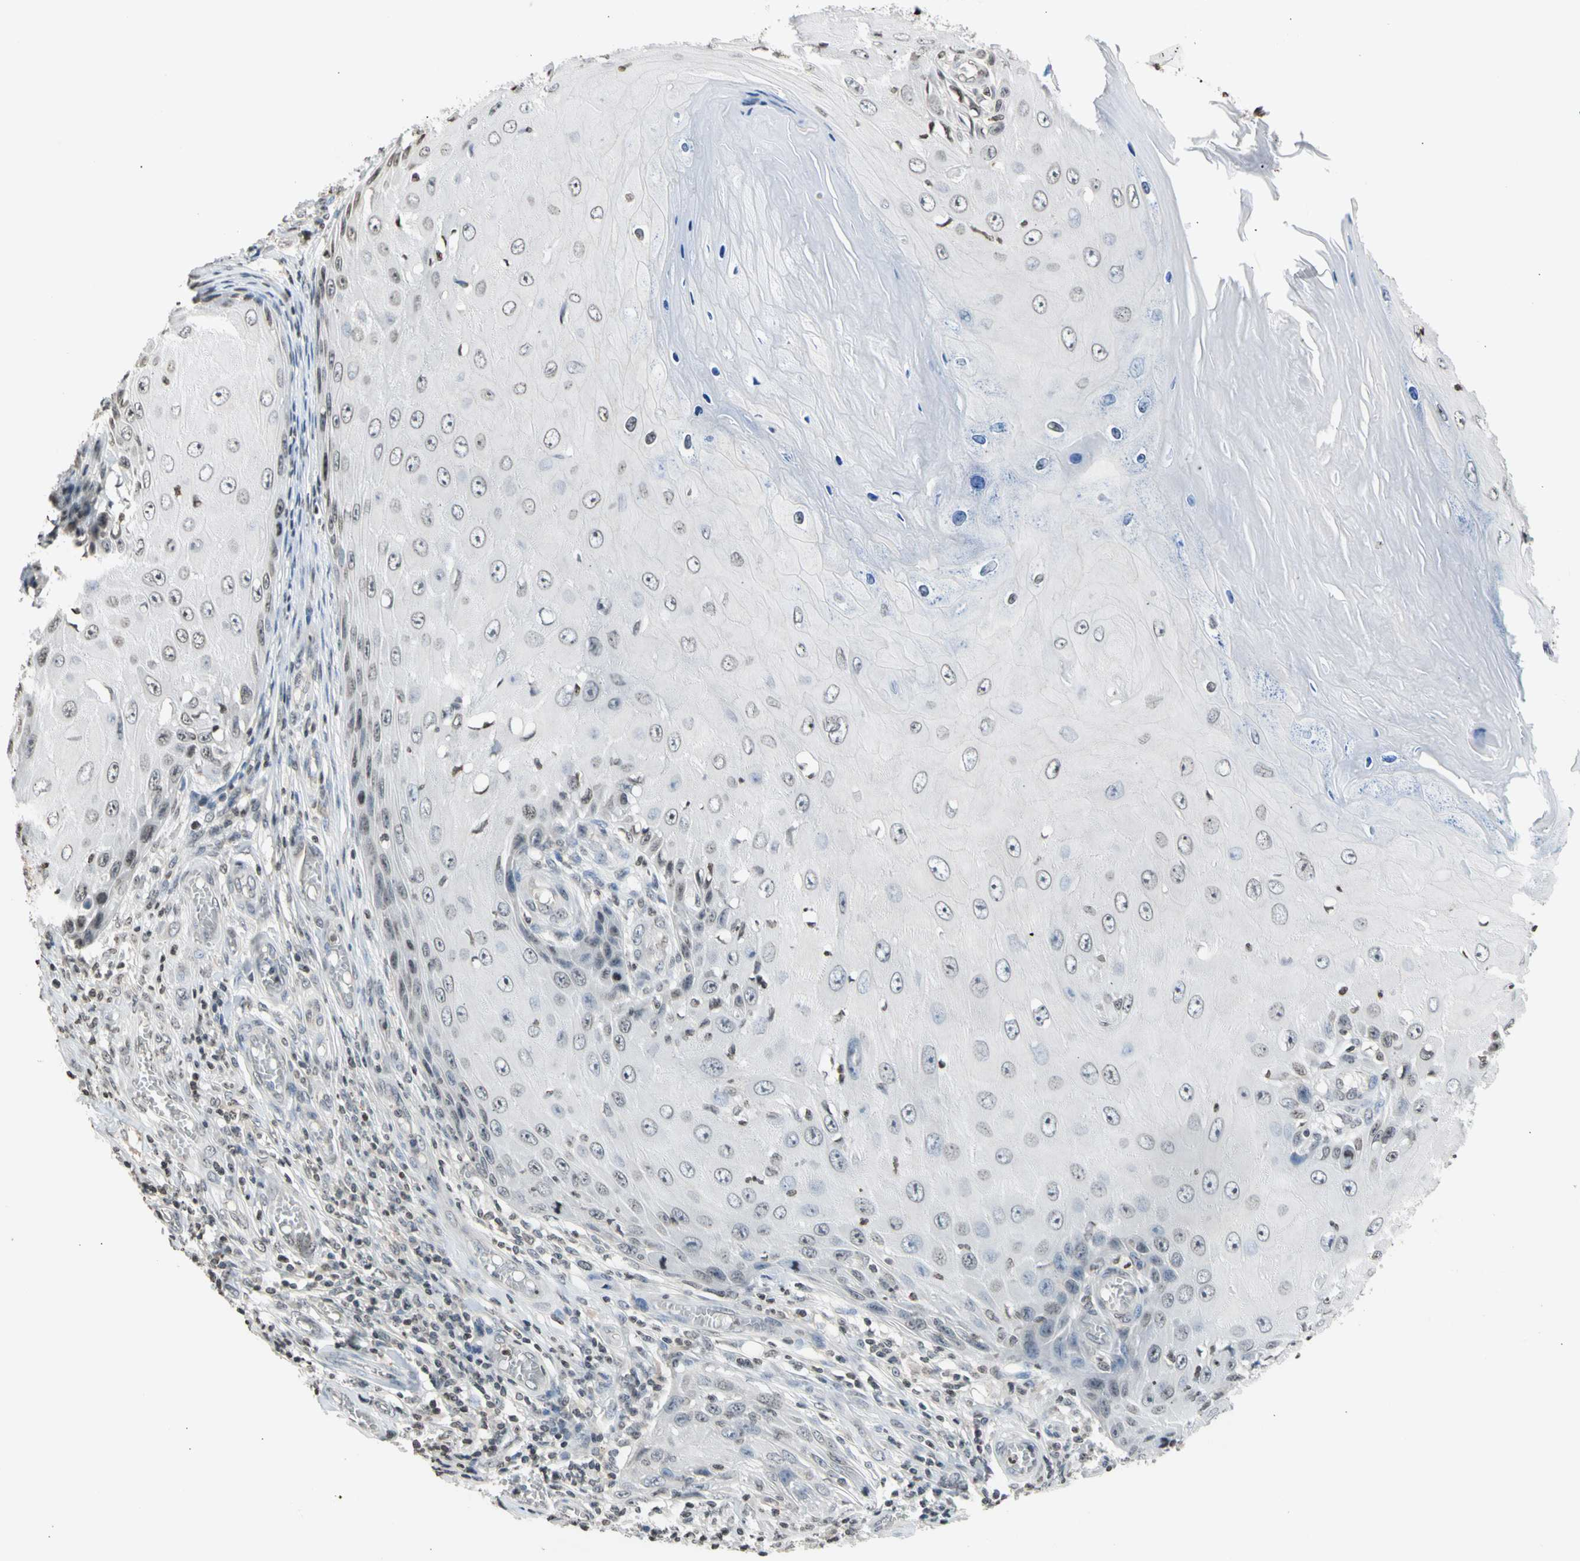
{"staining": {"intensity": "negative", "quantity": "none", "location": "none"}, "tissue": "skin cancer", "cell_type": "Tumor cells", "image_type": "cancer", "snomed": [{"axis": "morphology", "description": "Squamous cell carcinoma, NOS"}, {"axis": "topography", "description": "Skin"}], "caption": "There is no significant positivity in tumor cells of skin cancer.", "gene": "GPX4", "patient": {"sex": "female", "age": 73}}